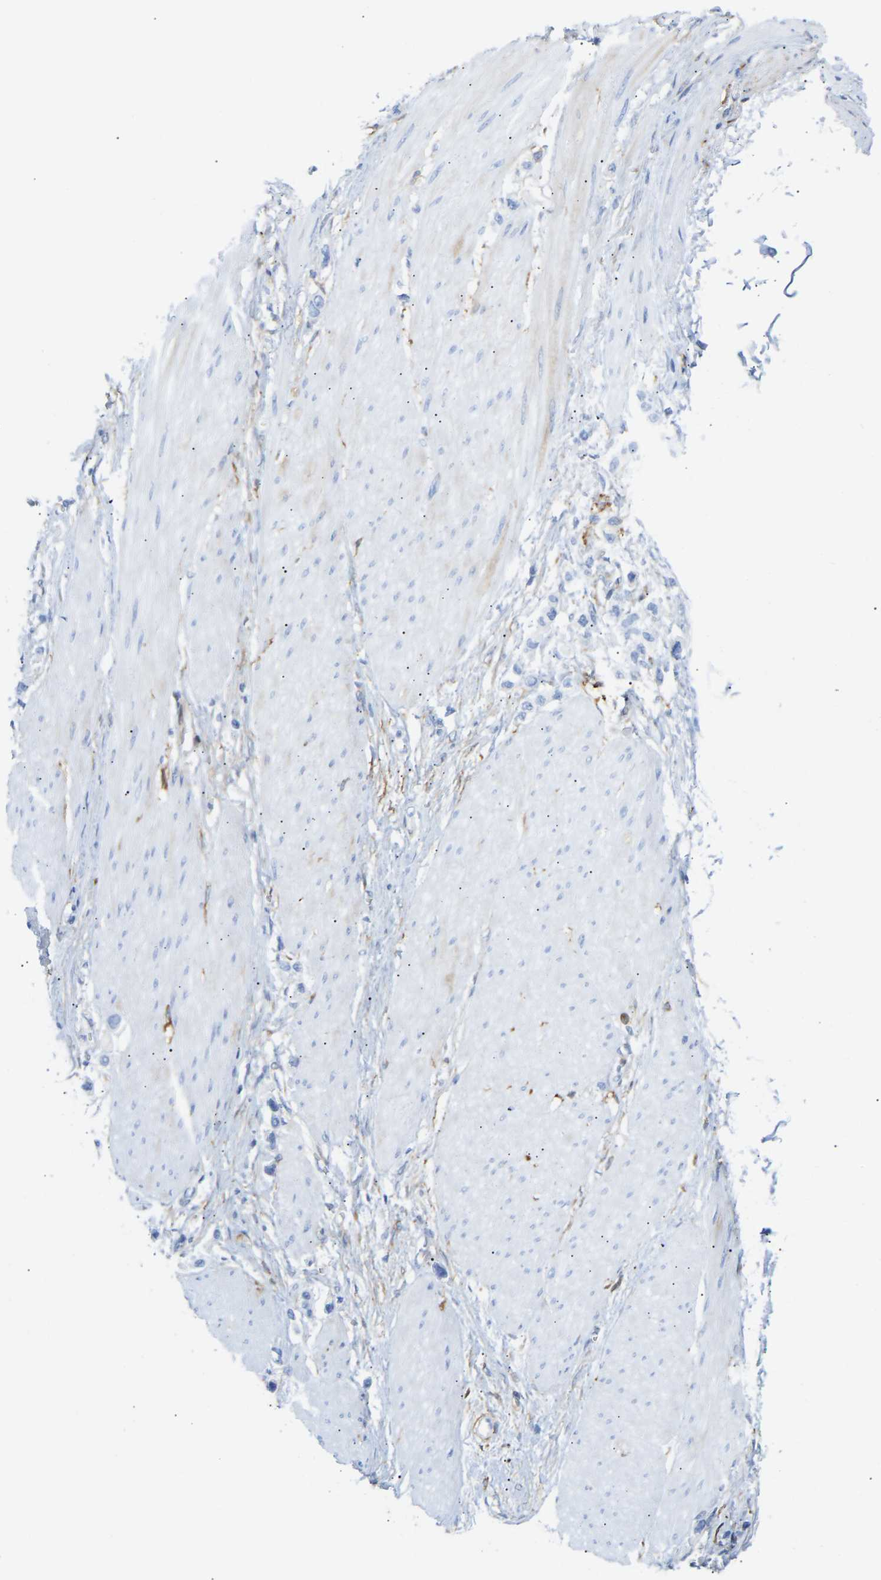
{"staining": {"intensity": "negative", "quantity": "none", "location": "none"}, "tissue": "stomach cancer", "cell_type": "Tumor cells", "image_type": "cancer", "snomed": [{"axis": "morphology", "description": "Adenocarcinoma, NOS"}, {"axis": "topography", "description": "Stomach"}], "caption": "Tumor cells show no significant positivity in stomach cancer.", "gene": "AMPH", "patient": {"sex": "female", "age": 65}}